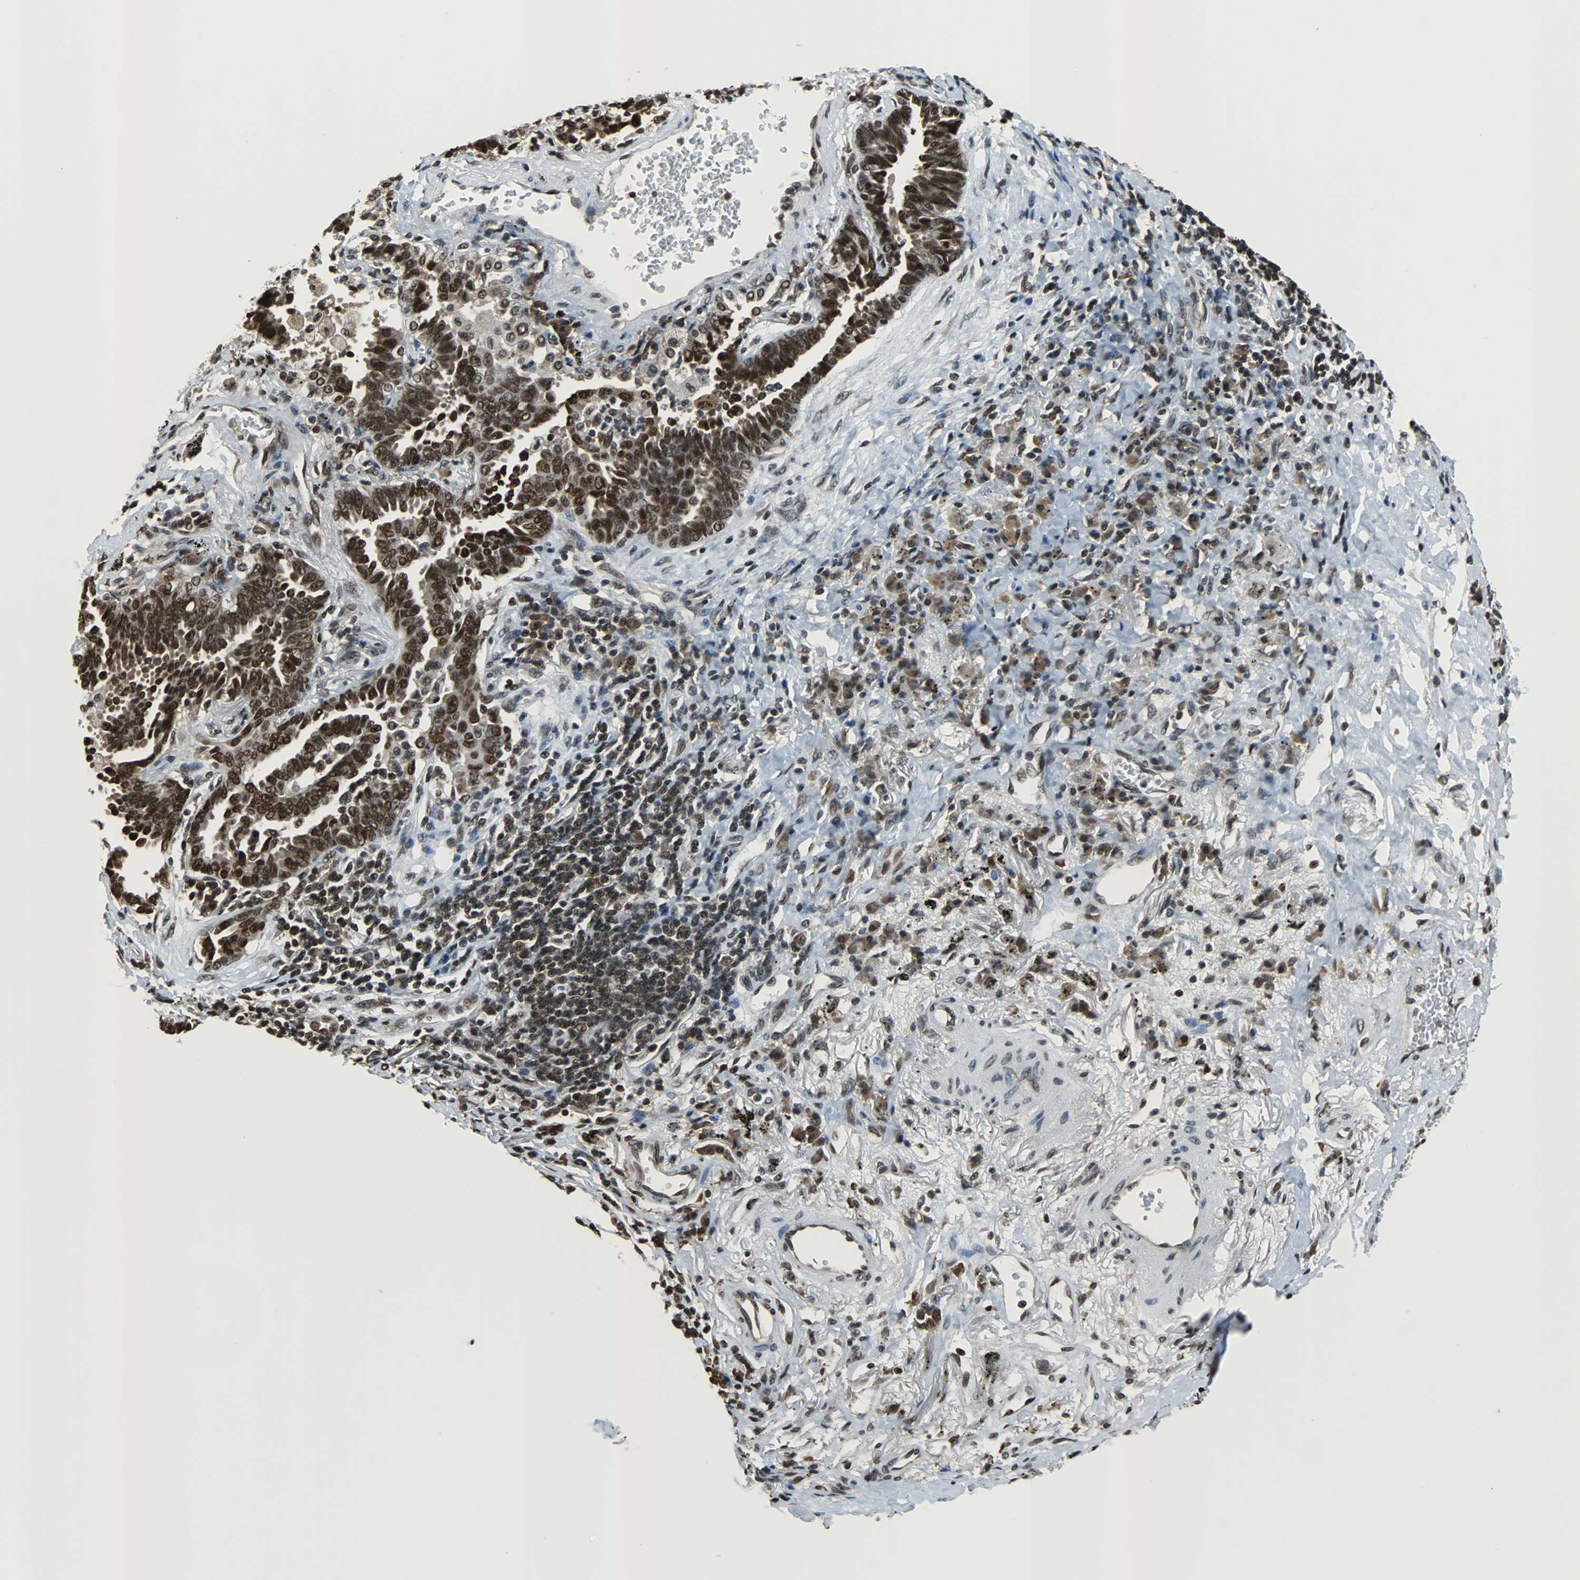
{"staining": {"intensity": "strong", "quantity": ">75%", "location": "nuclear"}, "tissue": "lung cancer", "cell_type": "Tumor cells", "image_type": "cancer", "snomed": [{"axis": "morphology", "description": "Adenocarcinoma, NOS"}, {"axis": "topography", "description": "Lung"}], "caption": "Protein expression analysis of human lung cancer reveals strong nuclear expression in approximately >75% of tumor cells.", "gene": "REST", "patient": {"sex": "female", "age": 64}}